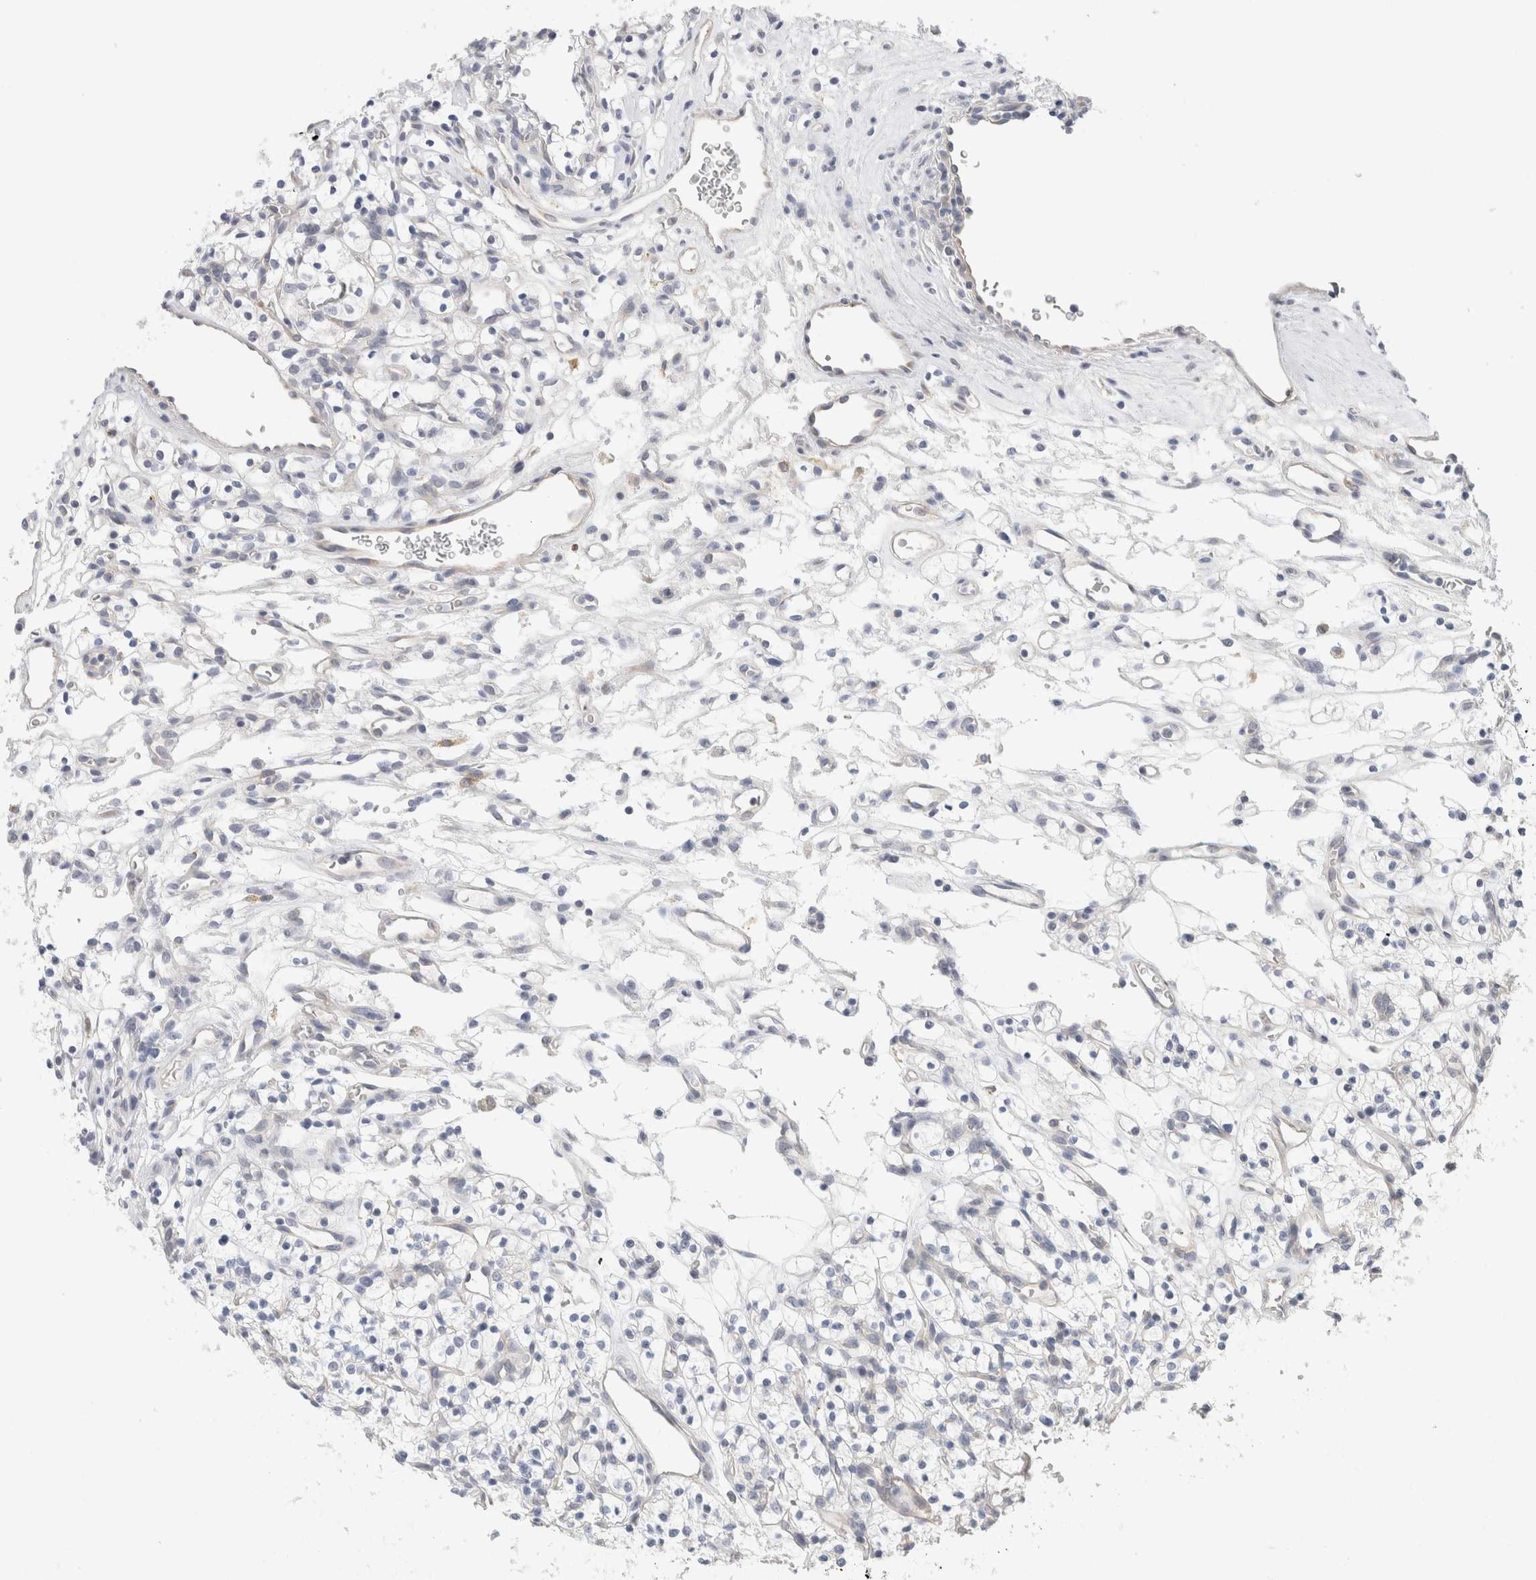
{"staining": {"intensity": "negative", "quantity": "none", "location": "none"}, "tissue": "renal cancer", "cell_type": "Tumor cells", "image_type": "cancer", "snomed": [{"axis": "morphology", "description": "Adenocarcinoma, NOS"}, {"axis": "topography", "description": "Kidney"}], "caption": "High power microscopy image of an IHC image of renal cancer, revealing no significant staining in tumor cells.", "gene": "SYTL5", "patient": {"sex": "female", "age": 57}}